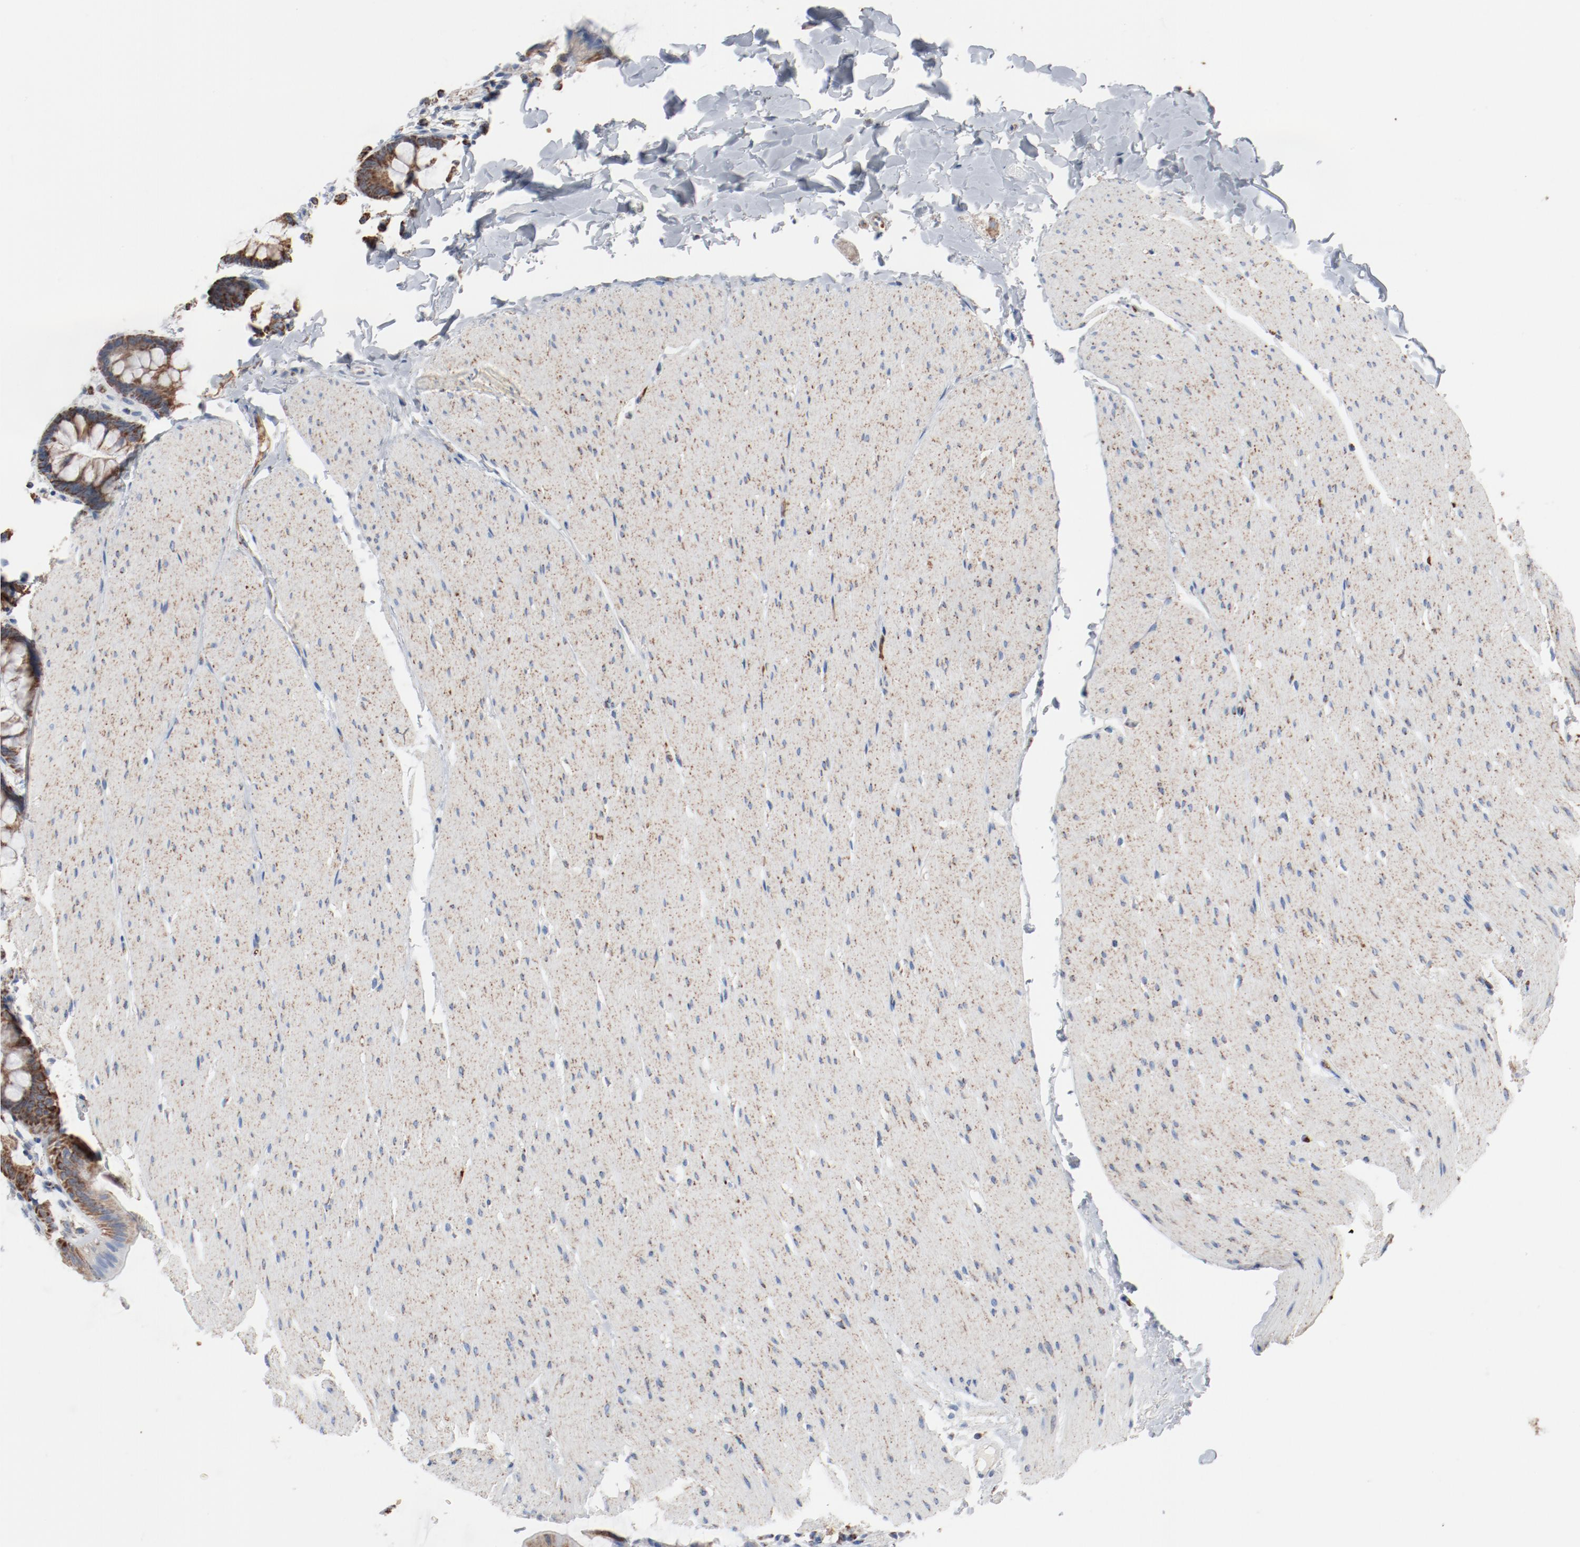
{"staining": {"intensity": "negative", "quantity": "none", "location": "none"}, "tissue": "colon", "cell_type": "Endothelial cells", "image_type": "normal", "snomed": [{"axis": "morphology", "description": "Normal tissue, NOS"}, {"axis": "topography", "description": "Smooth muscle"}, {"axis": "topography", "description": "Colon"}], "caption": "Endothelial cells are negative for protein expression in benign human colon.", "gene": "NDUFB8", "patient": {"sex": "male", "age": 67}}